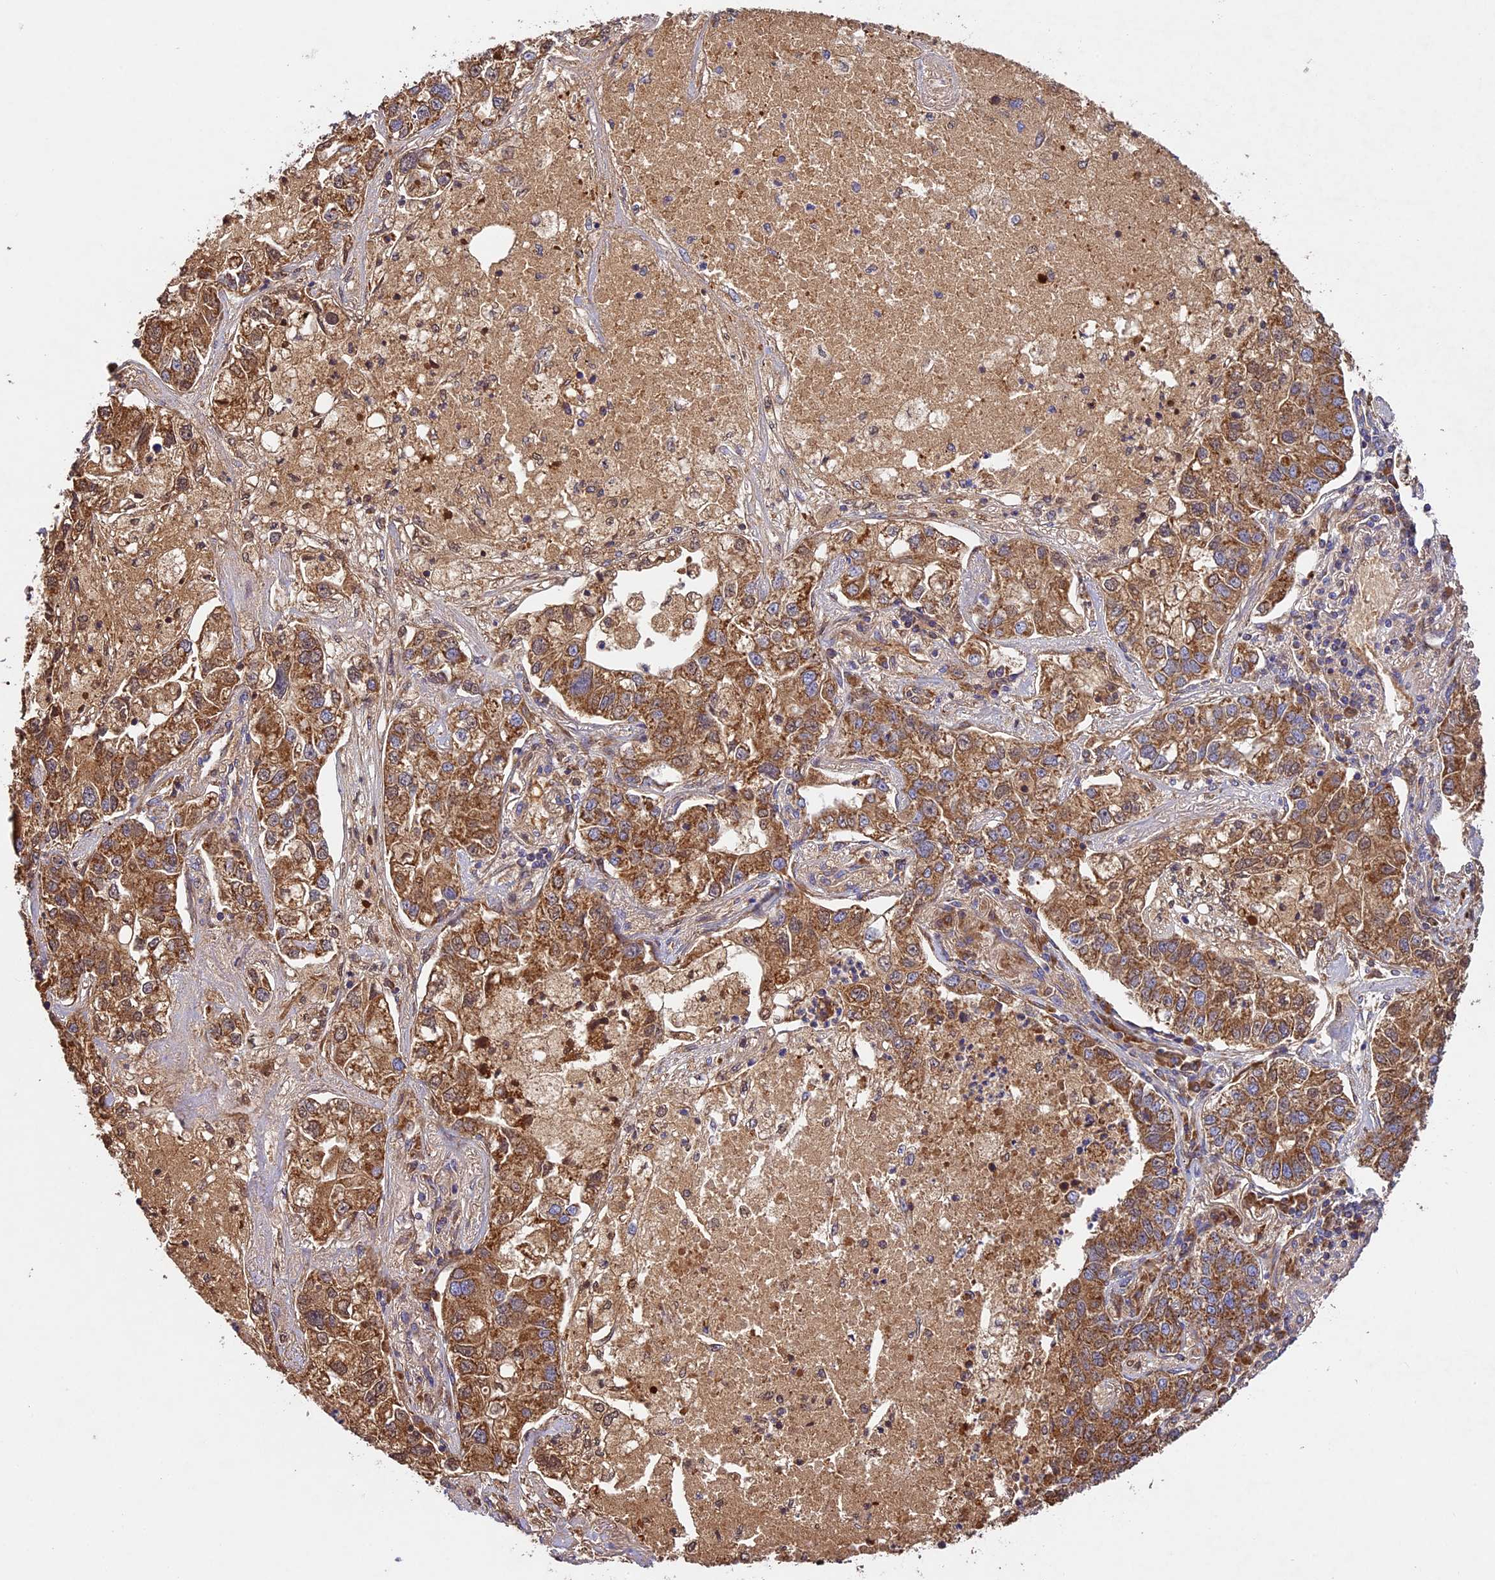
{"staining": {"intensity": "moderate", "quantity": ">75%", "location": "cytoplasmic/membranous"}, "tissue": "lung cancer", "cell_type": "Tumor cells", "image_type": "cancer", "snomed": [{"axis": "morphology", "description": "Adenocarcinoma, NOS"}, {"axis": "topography", "description": "Lung"}], "caption": "Brown immunohistochemical staining in human lung adenocarcinoma reveals moderate cytoplasmic/membranous positivity in about >75% of tumor cells. (DAB IHC, brown staining for protein, blue staining for nuclei).", "gene": "OCEL1", "patient": {"sex": "male", "age": 49}}